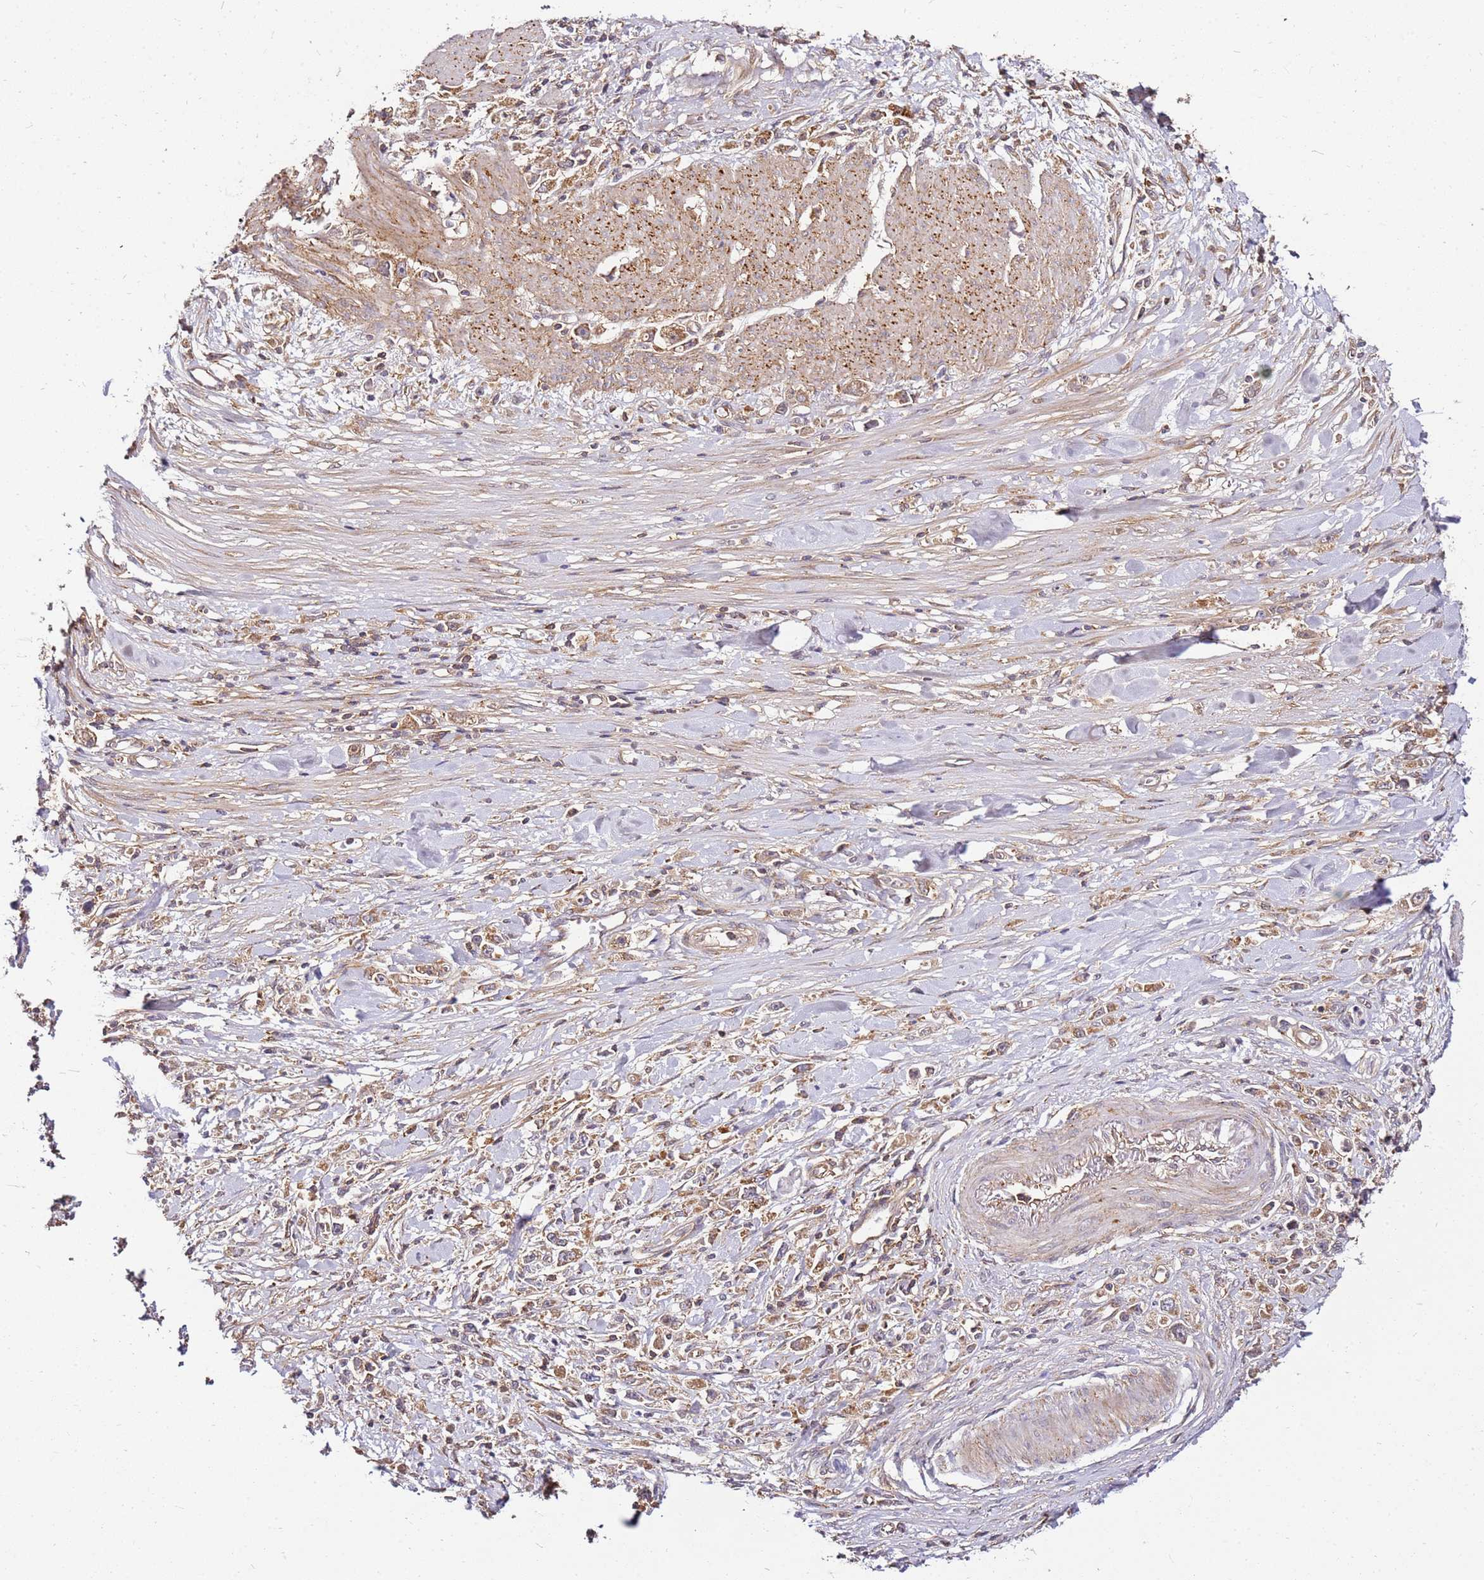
{"staining": {"intensity": "weak", "quantity": ">75%", "location": "cytoplasmic/membranous"}, "tissue": "stomach cancer", "cell_type": "Tumor cells", "image_type": "cancer", "snomed": [{"axis": "morphology", "description": "Adenocarcinoma, NOS"}, {"axis": "topography", "description": "Stomach"}], "caption": "Brown immunohistochemical staining in human stomach cancer shows weak cytoplasmic/membranous expression in approximately >75% of tumor cells.", "gene": "PIH1D1", "patient": {"sex": "female", "age": 59}}